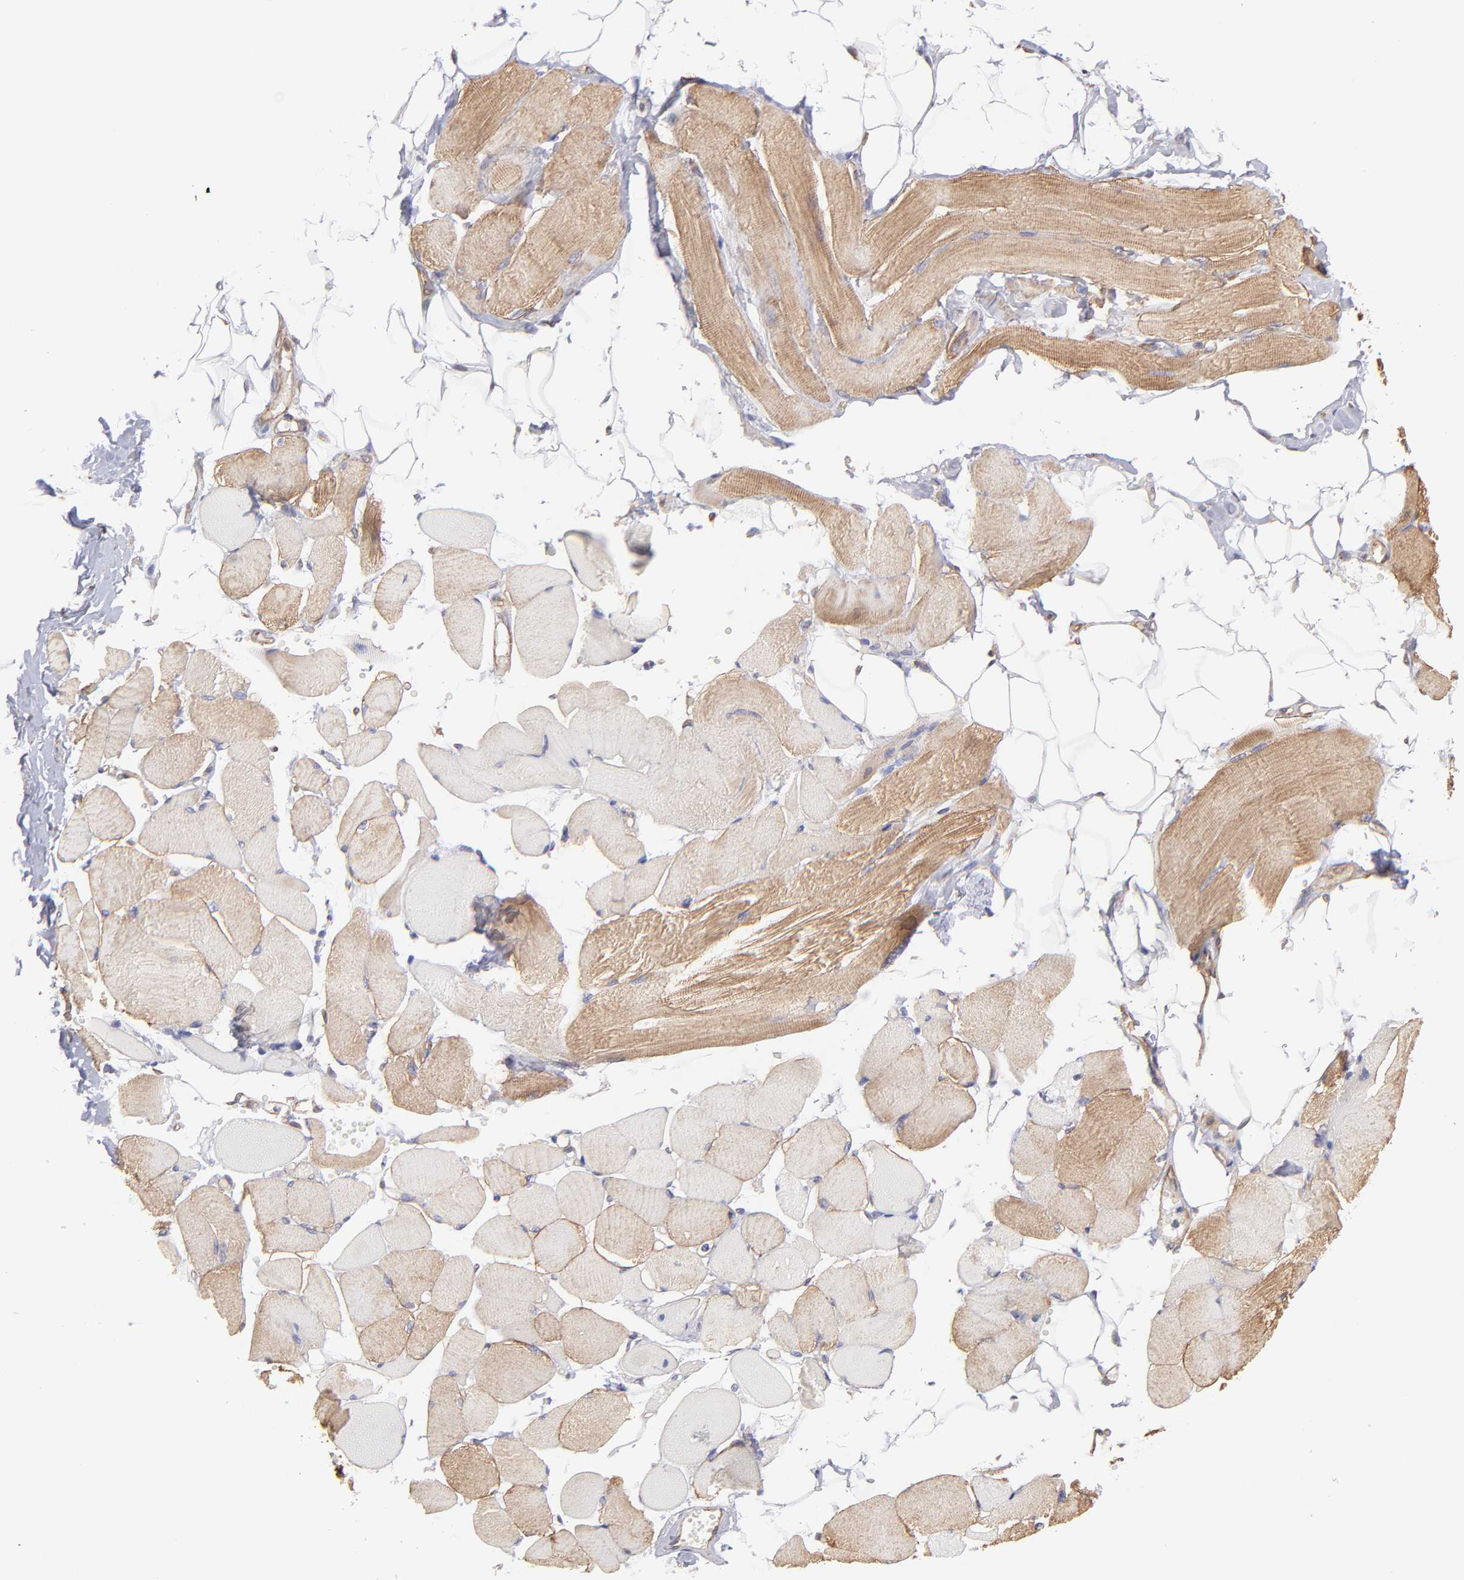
{"staining": {"intensity": "moderate", "quantity": ">75%", "location": "cytoplasmic/membranous"}, "tissue": "skeletal muscle", "cell_type": "Myocytes", "image_type": "normal", "snomed": [{"axis": "morphology", "description": "Normal tissue, NOS"}, {"axis": "topography", "description": "Skeletal muscle"}, {"axis": "topography", "description": "Peripheral nerve tissue"}], "caption": "Immunohistochemical staining of normal skeletal muscle demonstrates moderate cytoplasmic/membranous protein positivity in about >75% of myocytes. The protein is stained brown, and the nuclei are stained in blue (DAB (3,3'-diaminobenzidine) IHC with brightfield microscopy, high magnification).", "gene": "PLEC", "patient": {"sex": "female", "age": 84}}